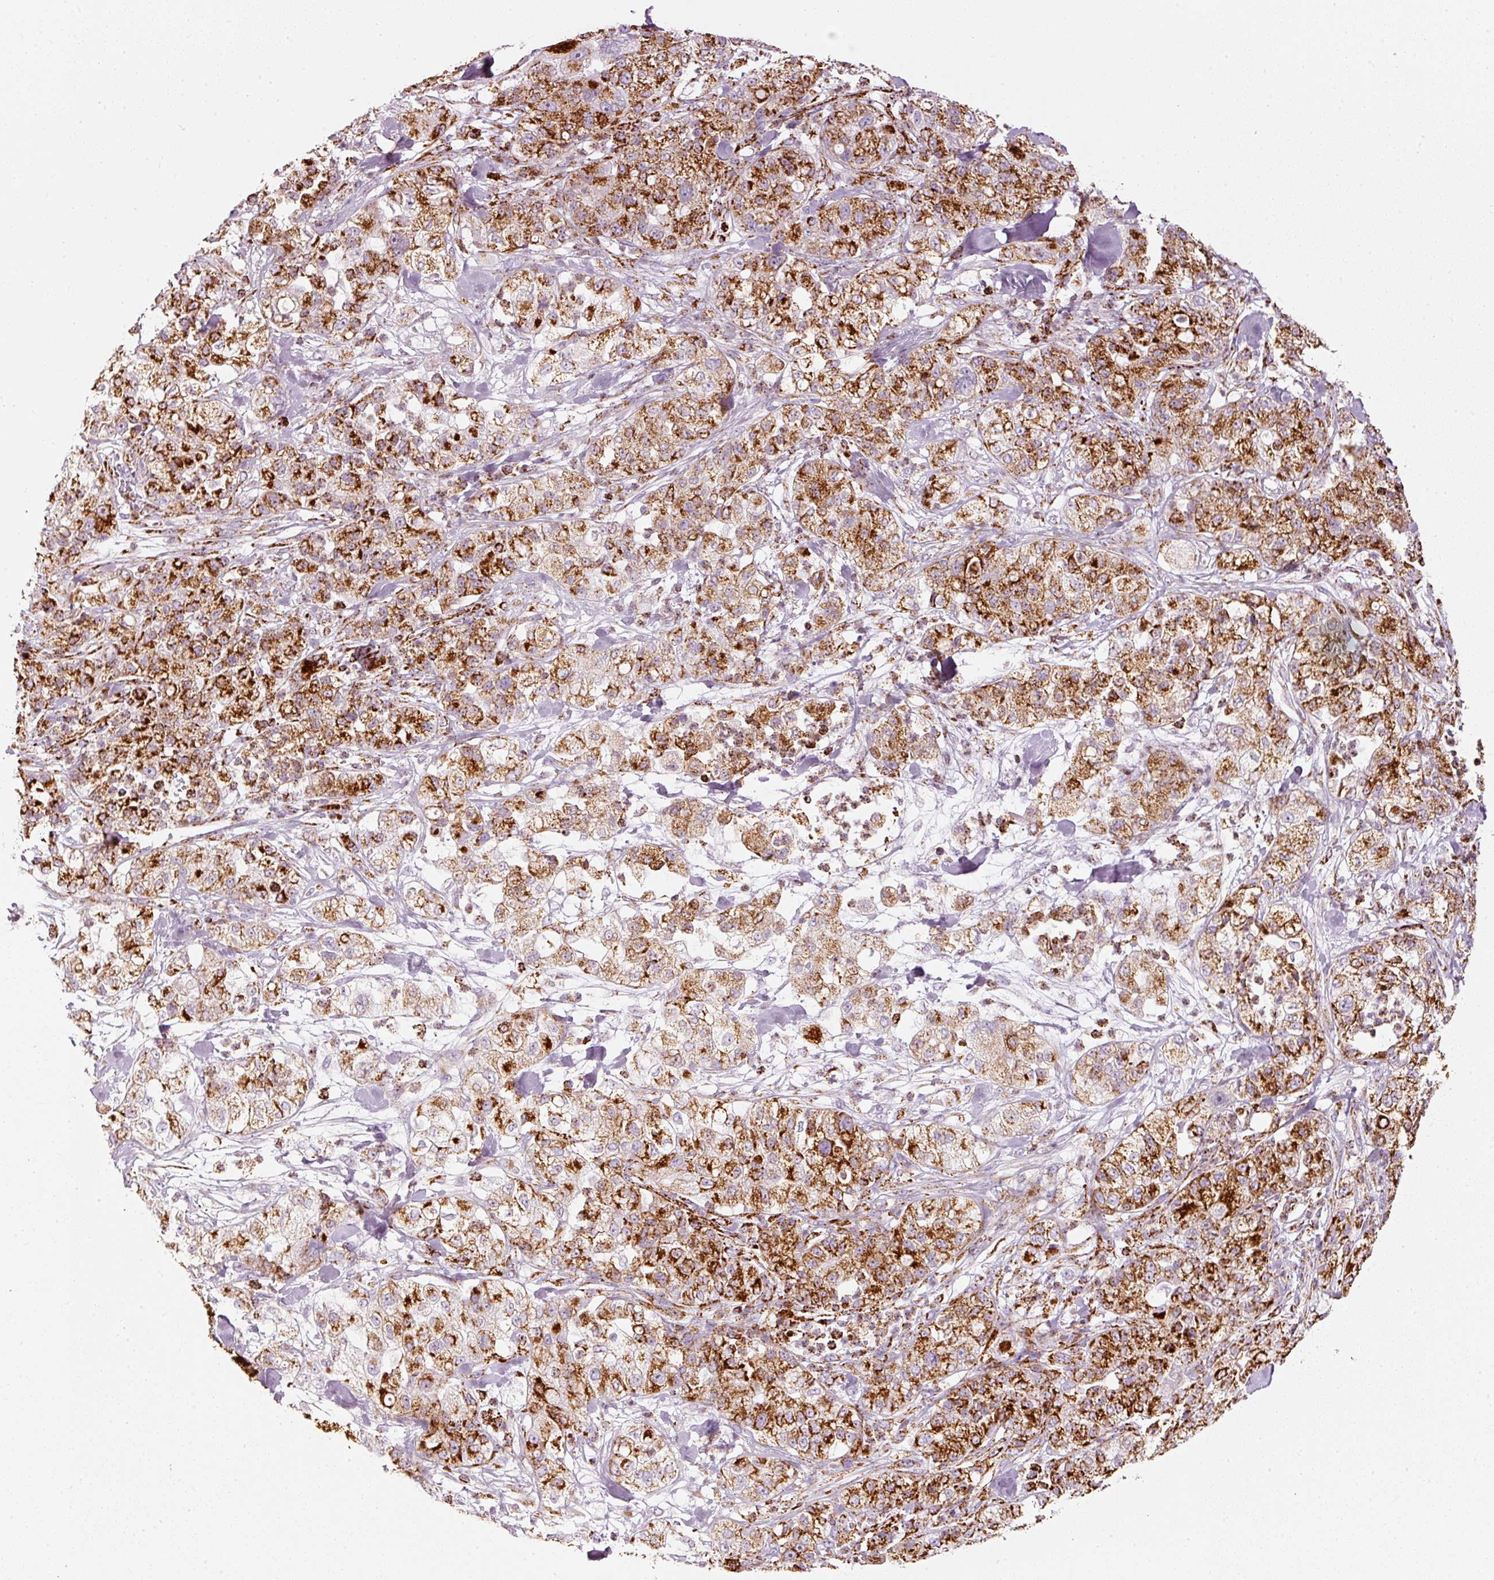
{"staining": {"intensity": "moderate", "quantity": ">75%", "location": "cytoplasmic/membranous"}, "tissue": "pancreatic cancer", "cell_type": "Tumor cells", "image_type": "cancer", "snomed": [{"axis": "morphology", "description": "Adenocarcinoma, NOS"}, {"axis": "topography", "description": "Pancreas"}], "caption": "The image displays a brown stain indicating the presence of a protein in the cytoplasmic/membranous of tumor cells in pancreatic adenocarcinoma.", "gene": "MT-CO2", "patient": {"sex": "female", "age": 78}}